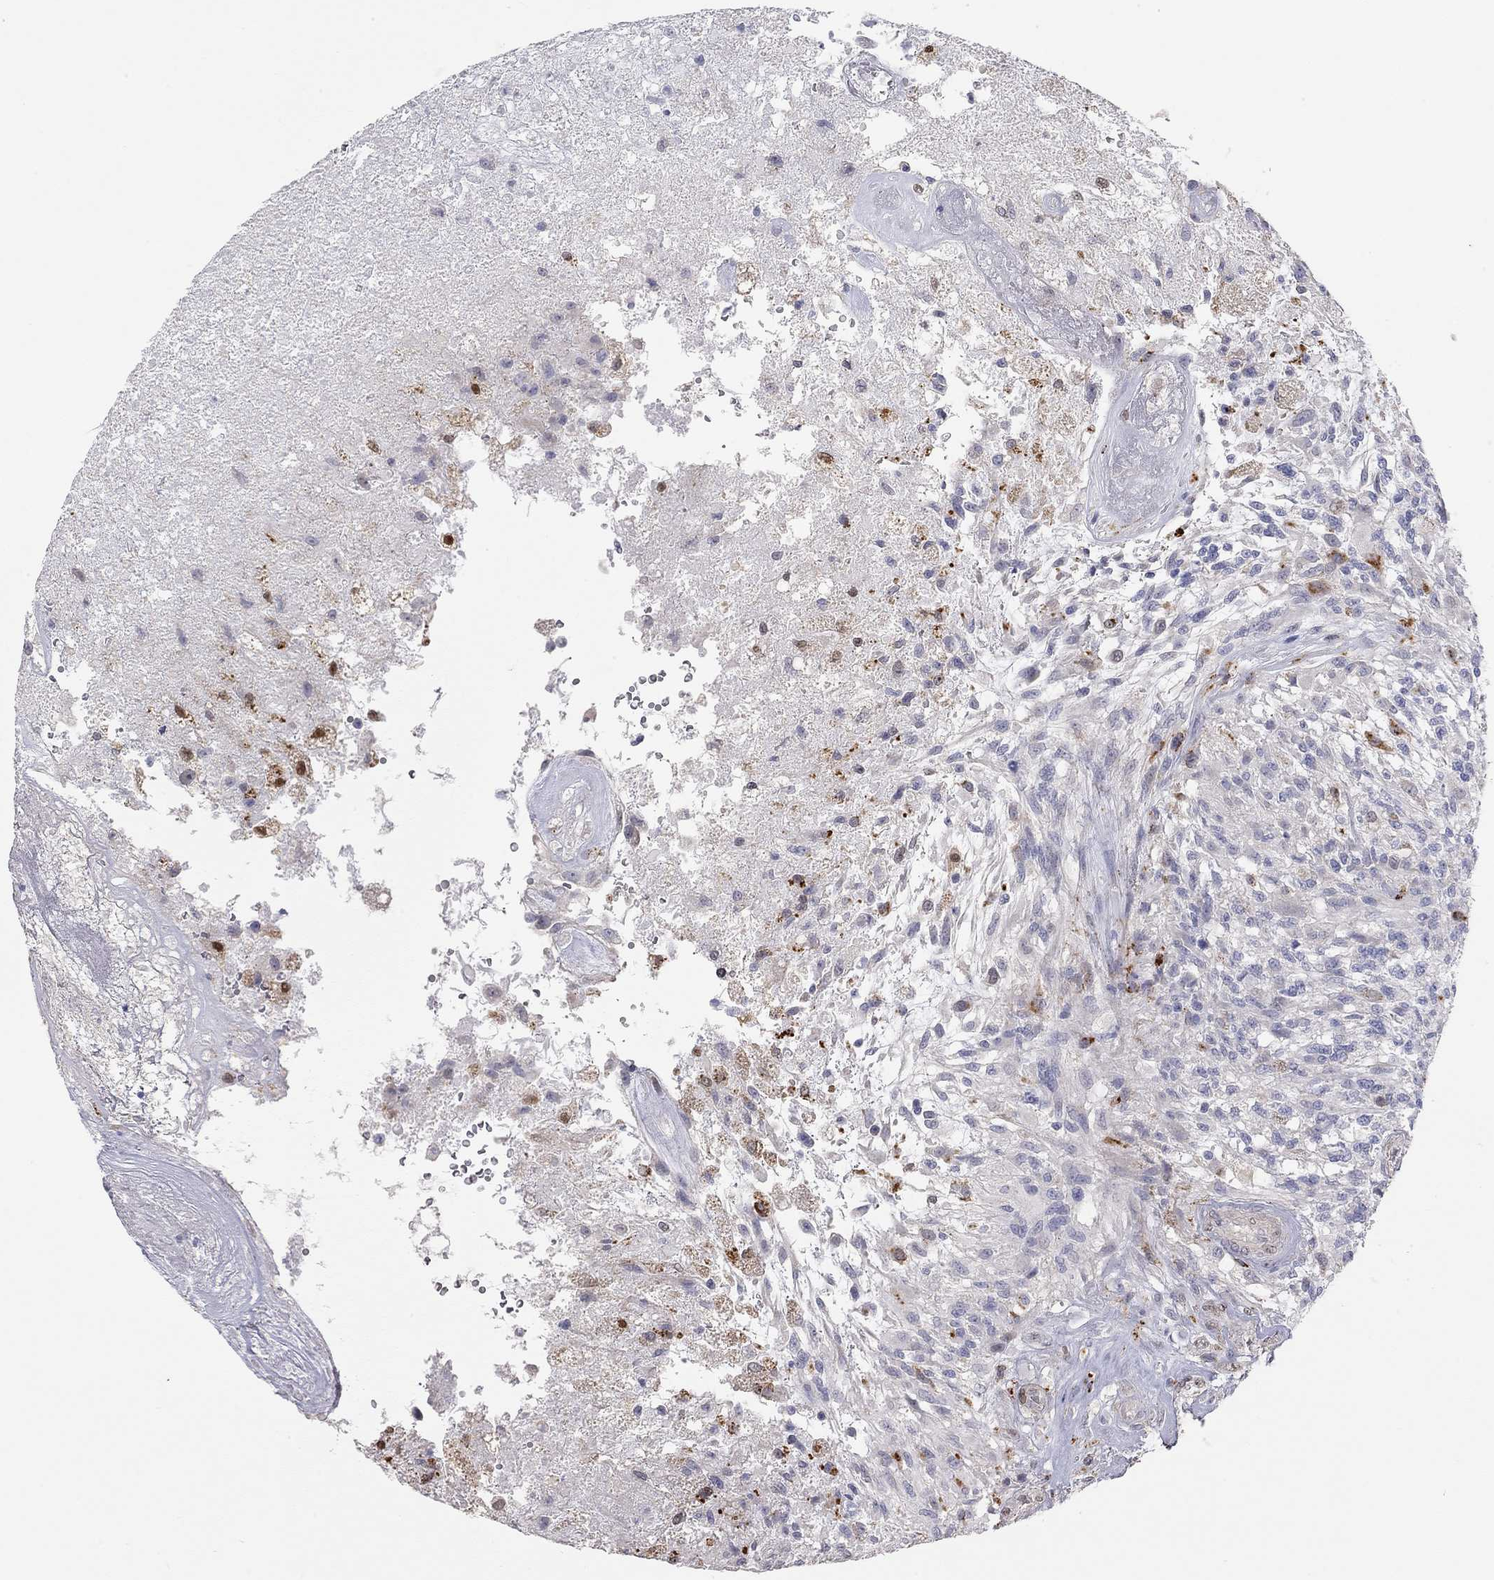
{"staining": {"intensity": "negative", "quantity": "none", "location": "none"}, "tissue": "glioma", "cell_type": "Tumor cells", "image_type": "cancer", "snomed": [{"axis": "morphology", "description": "Glioma, malignant, High grade"}, {"axis": "topography", "description": "Brain"}], "caption": "Malignant glioma (high-grade) was stained to show a protein in brown. There is no significant staining in tumor cells.", "gene": "PAPSS2", "patient": {"sex": "male", "age": 56}}